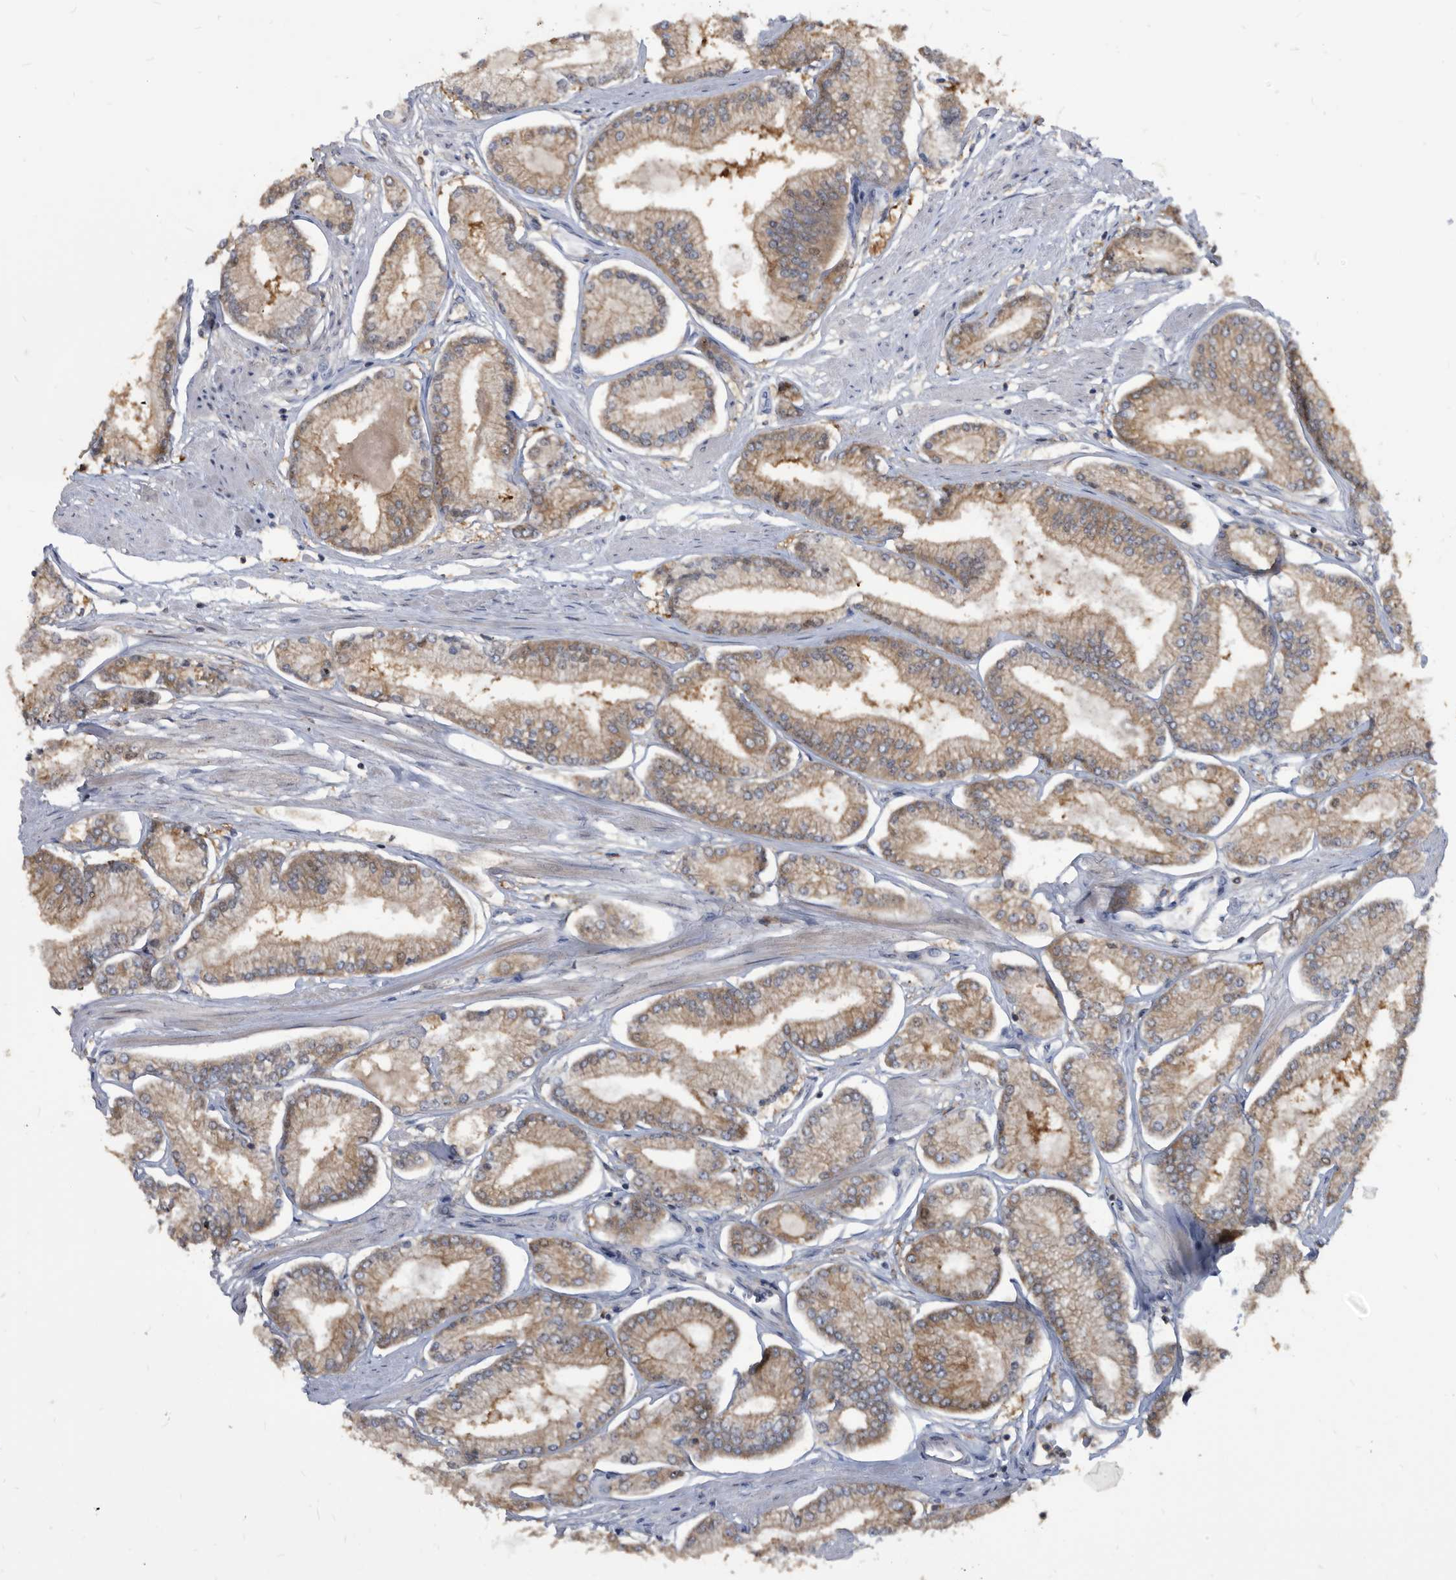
{"staining": {"intensity": "moderate", "quantity": ">75%", "location": "cytoplasmic/membranous"}, "tissue": "prostate cancer", "cell_type": "Tumor cells", "image_type": "cancer", "snomed": [{"axis": "morphology", "description": "Adenocarcinoma, Low grade"}, {"axis": "topography", "description": "Prostate"}], "caption": "The immunohistochemical stain highlights moderate cytoplasmic/membranous expression in tumor cells of prostate low-grade adenocarcinoma tissue.", "gene": "APEH", "patient": {"sex": "male", "age": 52}}